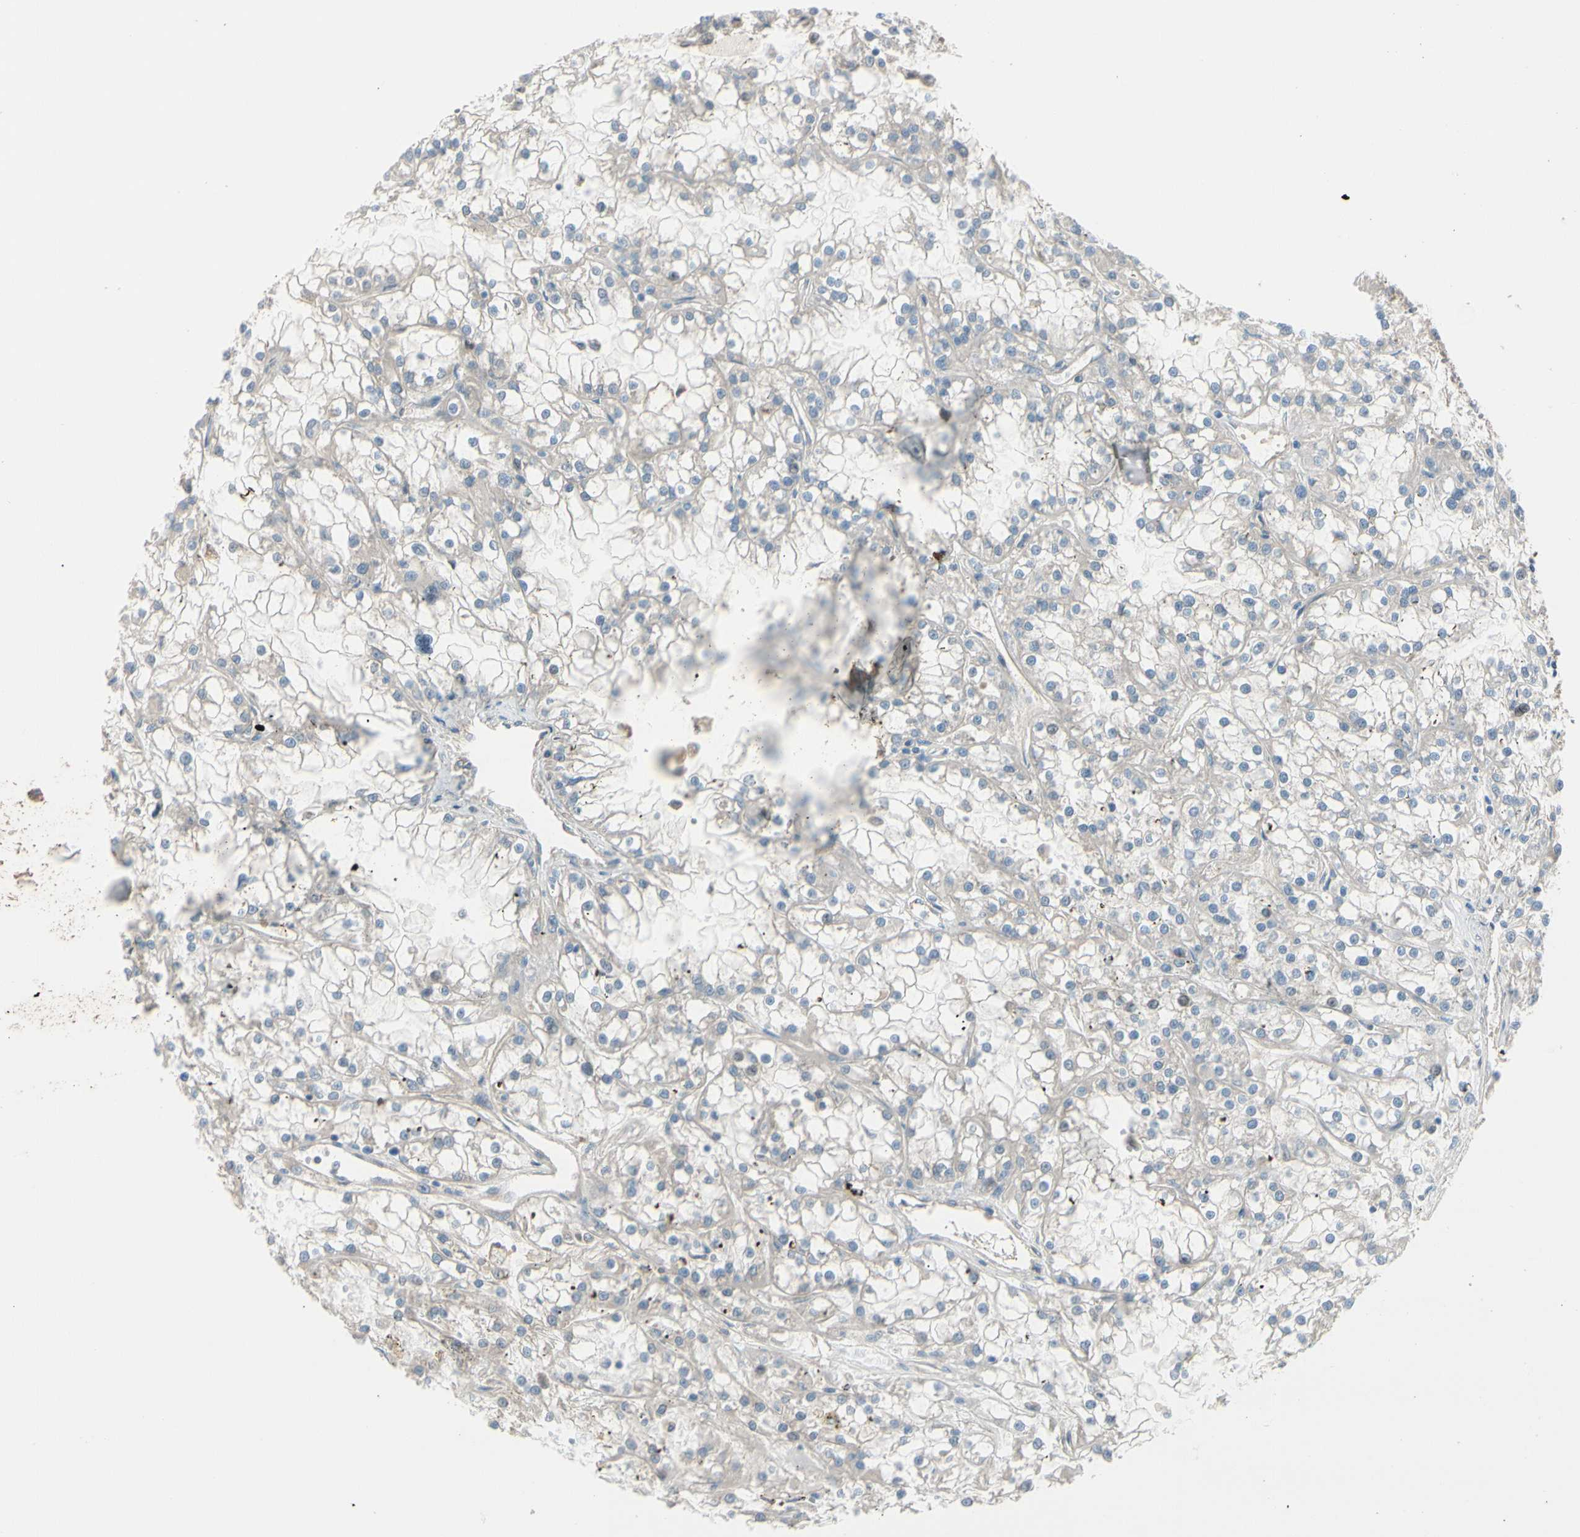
{"staining": {"intensity": "weak", "quantity": ">75%", "location": "cytoplasmic/membranous"}, "tissue": "renal cancer", "cell_type": "Tumor cells", "image_type": "cancer", "snomed": [{"axis": "morphology", "description": "Adenocarcinoma, NOS"}, {"axis": "topography", "description": "Kidney"}], "caption": "IHC staining of renal cancer, which shows low levels of weak cytoplasmic/membranous expression in approximately >75% of tumor cells indicating weak cytoplasmic/membranous protein staining. The staining was performed using DAB (3,3'-diaminobenzidine) (brown) for protein detection and nuclei were counterstained in hematoxylin (blue).", "gene": "EPHA3", "patient": {"sex": "female", "age": 52}}